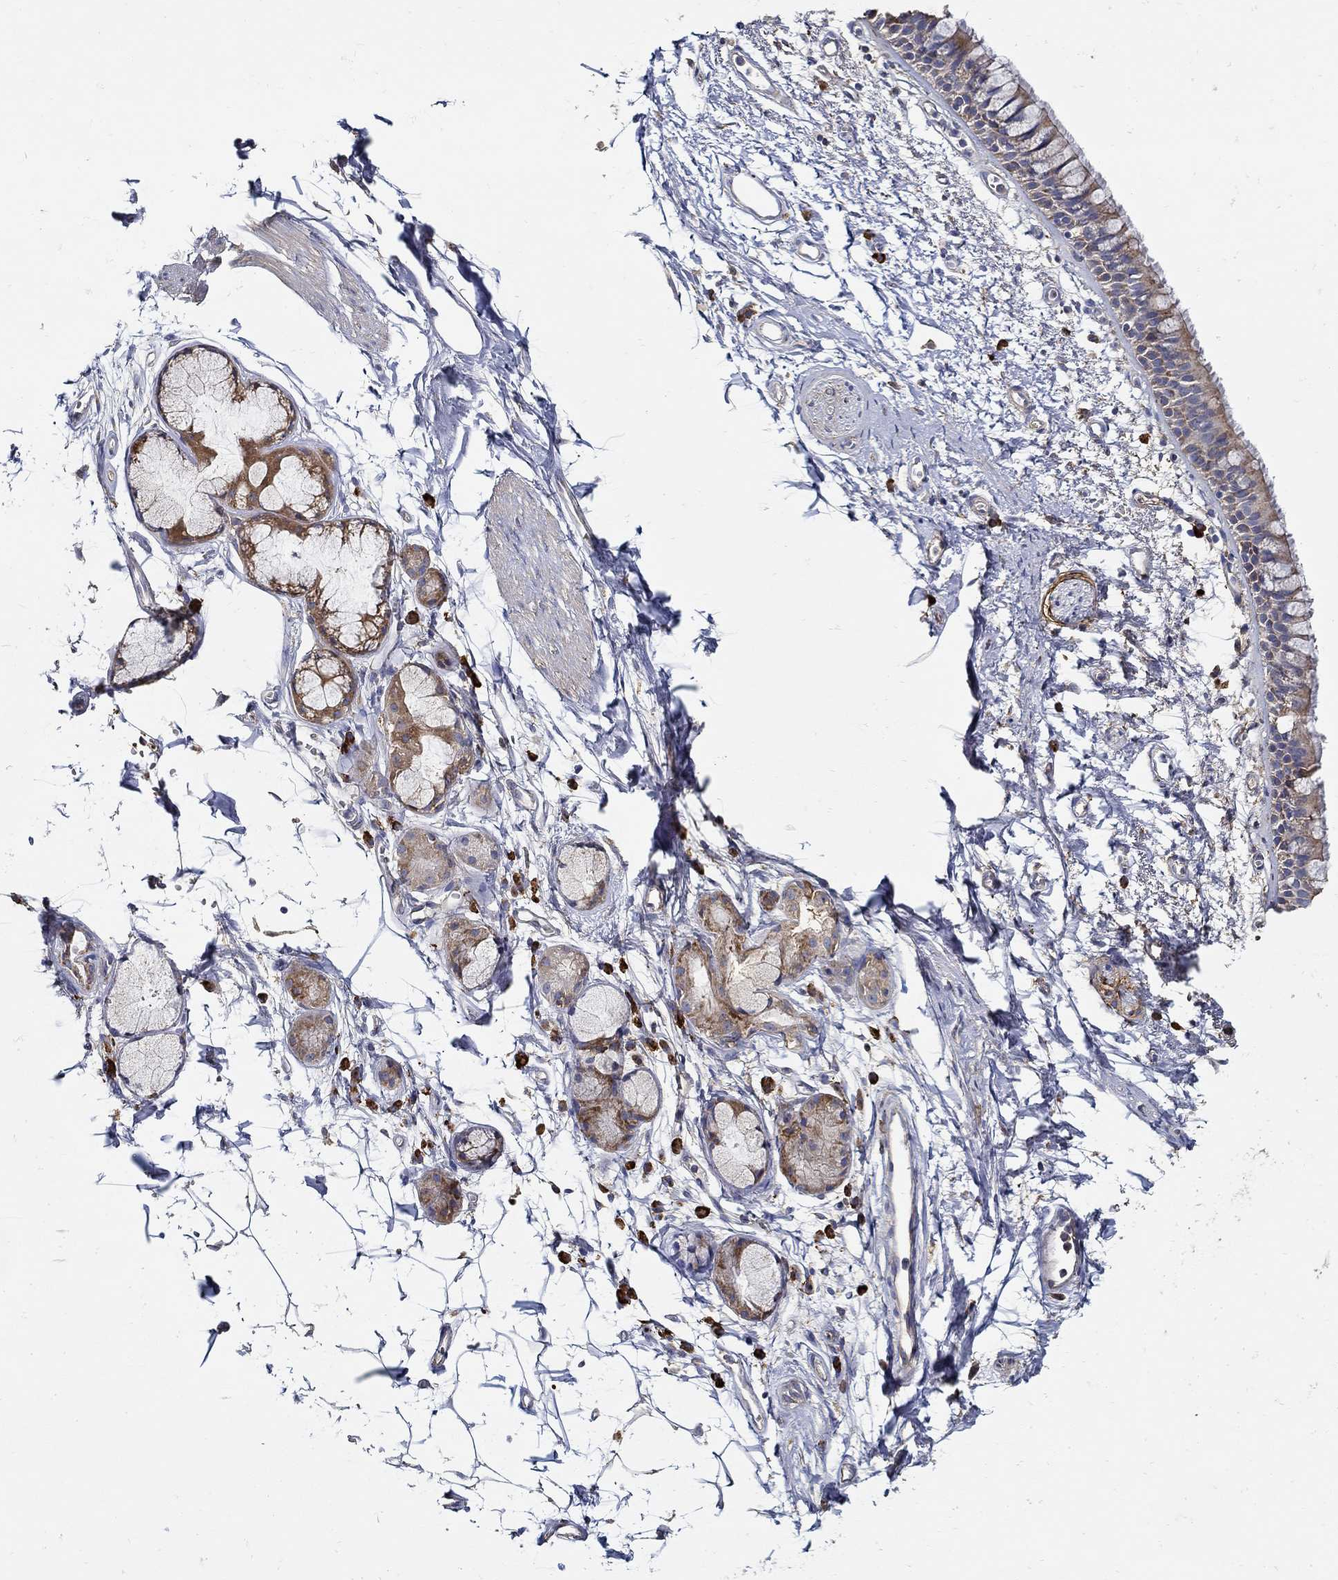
{"staining": {"intensity": "moderate", "quantity": "25%-75%", "location": "cytoplasmic/membranous"}, "tissue": "bronchus", "cell_type": "Respiratory epithelial cells", "image_type": "normal", "snomed": [{"axis": "morphology", "description": "Normal tissue, NOS"}, {"axis": "topography", "description": "Cartilage tissue"}, {"axis": "topography", "description": "Bronchus"}], "caption": "IHC (DAB (3,3'-diaminobenzidine)) staining of unremarkable bronchus demonstrates moderate cytoplasmic/membranous protein positivity in about 25%-75% of respiratory epithelial cells. (DAB IHC with brightfield microscopy, high magnification).", "gene": "EMILIN3", "patient": {"sex": "male", "age": 66}}